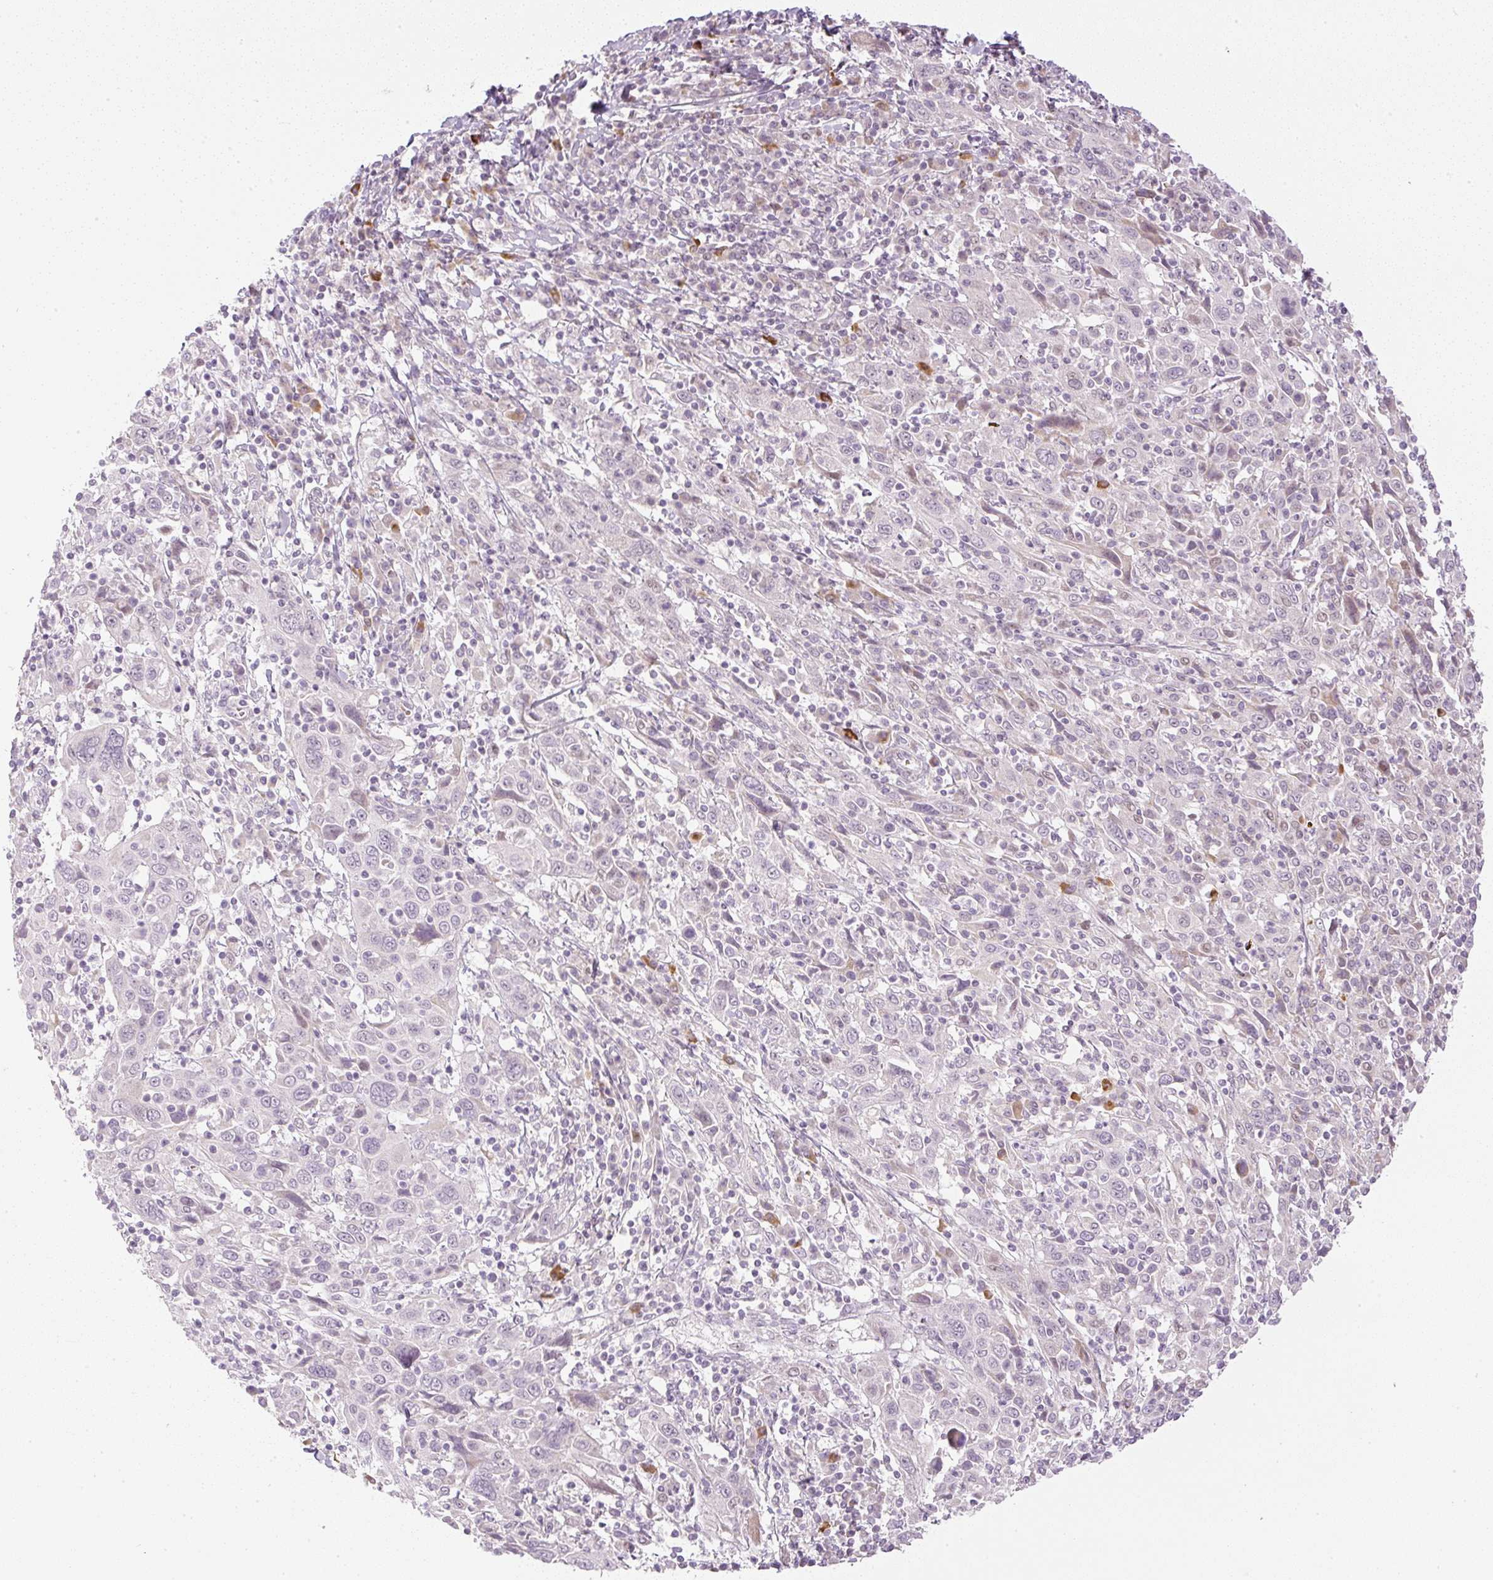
{"staining": {"intensity": "moderate", "quantity": "<25%", "location": "cytoplasmic/membranous,nuclear"}, "tissue": "cervical cancer", "cell_type": "Tumor cells", "image_type": "cancer", "snomed": [{"axis": "morphology", "description": "Squamous cell carcinoma, NOS"}, {"axis": "topography", "description": "Cervix"}], "caption": "Immunohistochemical staining of squamous cell carcinoma (cervical) shows low levels of moderate cytoplasmic/membranous and nuclear protein expression in approximately <25% of tumor cells. The staining was performed using DAB, with brown indicating positive protein expression. Nuclei are stained blue with hematoxylin.", "gene": "AAR2", "patient": {"sex": "female", "age": 46}}